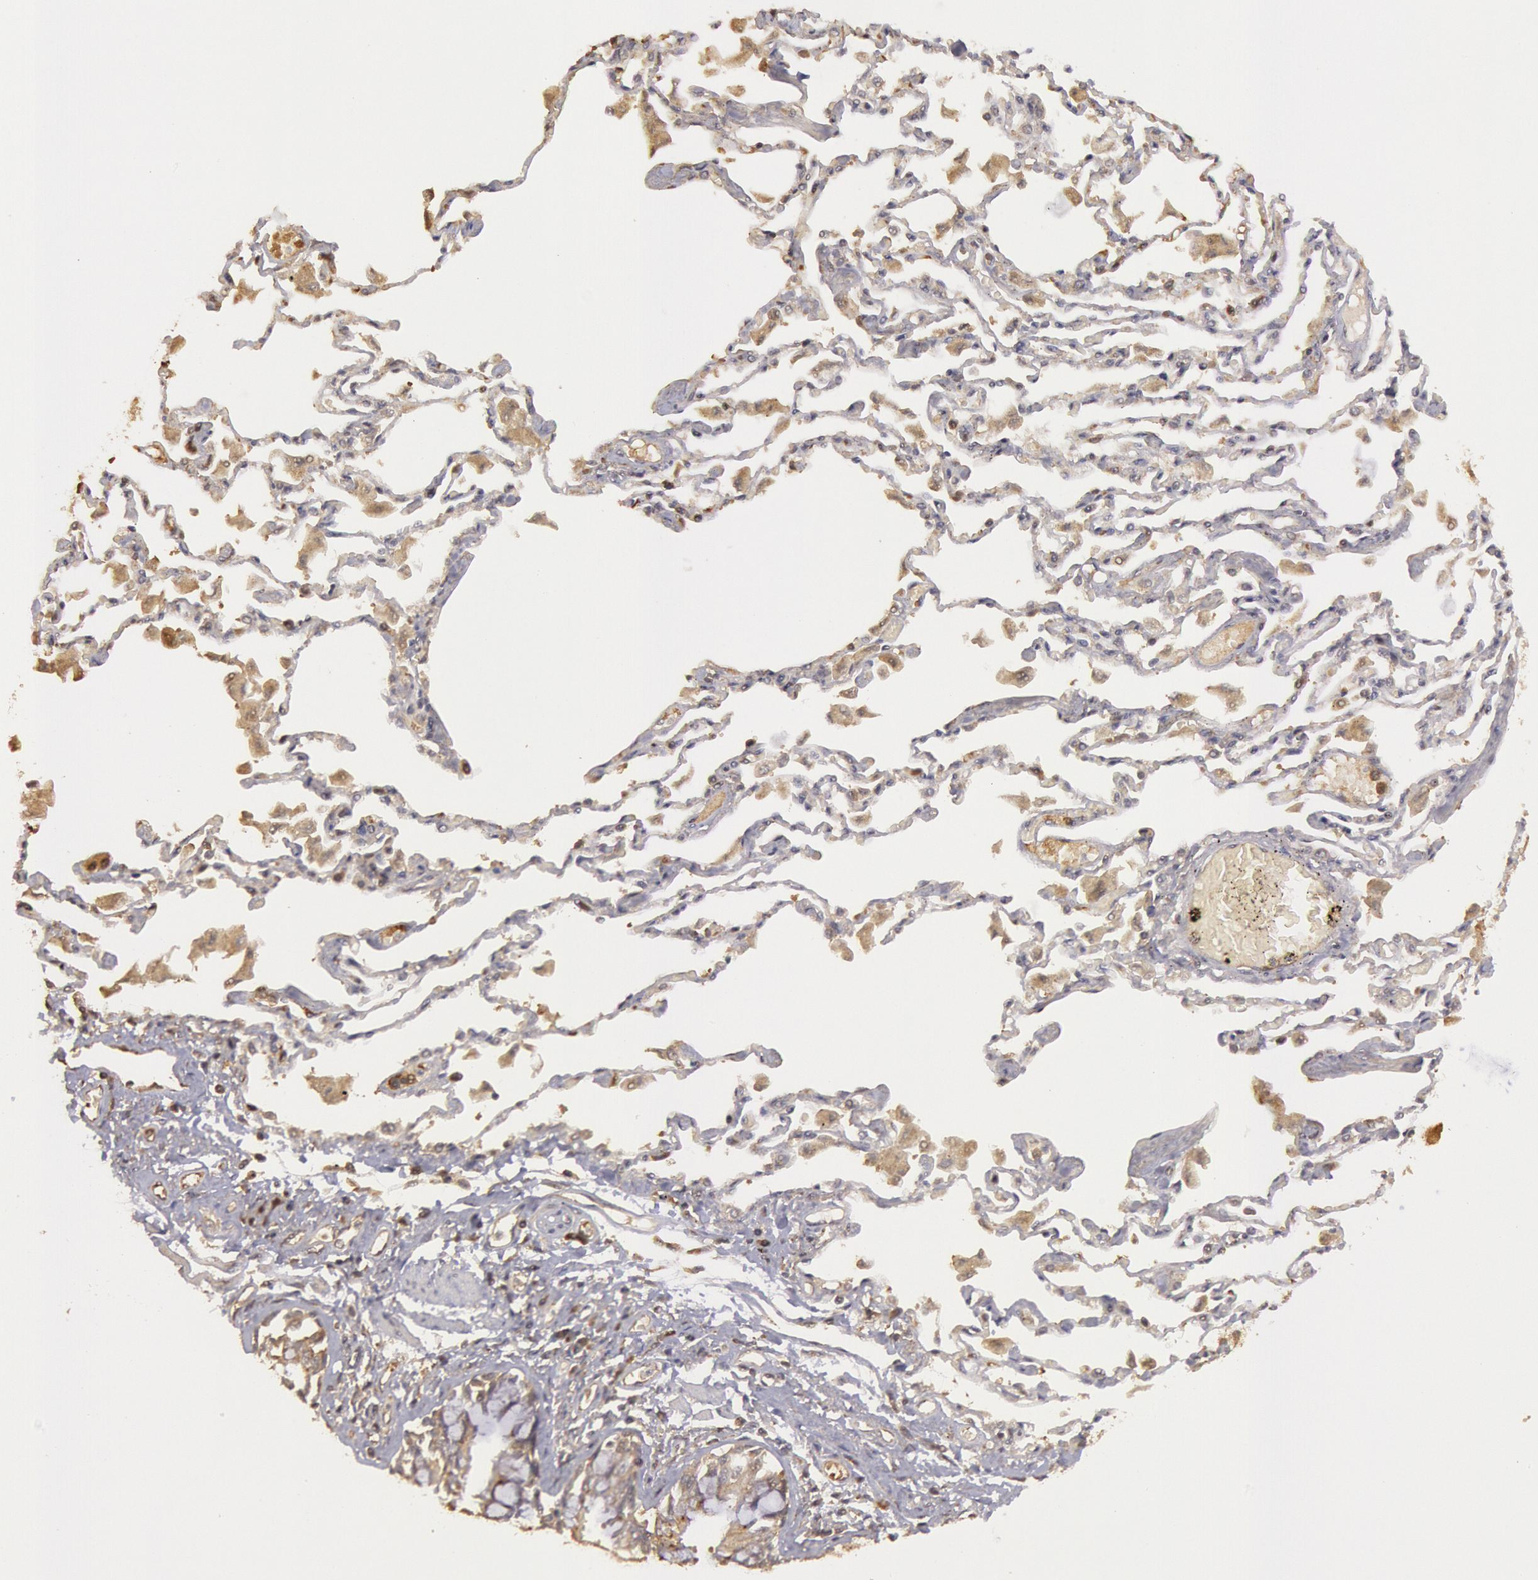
{"staining": {"intensity": "weak", "quantity": ">75%", "location": "cytoplasmic/membranous"}, "tissue": "adipose tissue", "cell_type": "Adipocytes", "image_type": "normal", "snomed": [{"axis": "morphology", "description": "Normal tissue, NOS"}, {"axis": "morphology", "description": "Adenocarcinoma, NOS"}, {"axis": "topography", "description": "Cartilage tissue"}, {"axis": "topography", "description": "Lung"}], "caption": "High-power microscopy captured an IHC histopathology image of unremarkable adipose tissue, revealing weak cytoplasmic/membranous positivity in about >75% of adipocytes. The protein is shown in brown color, while the nuclei are stained blue.", "gene": "USP14", "patient": {"sex": "female", "age": 67}}